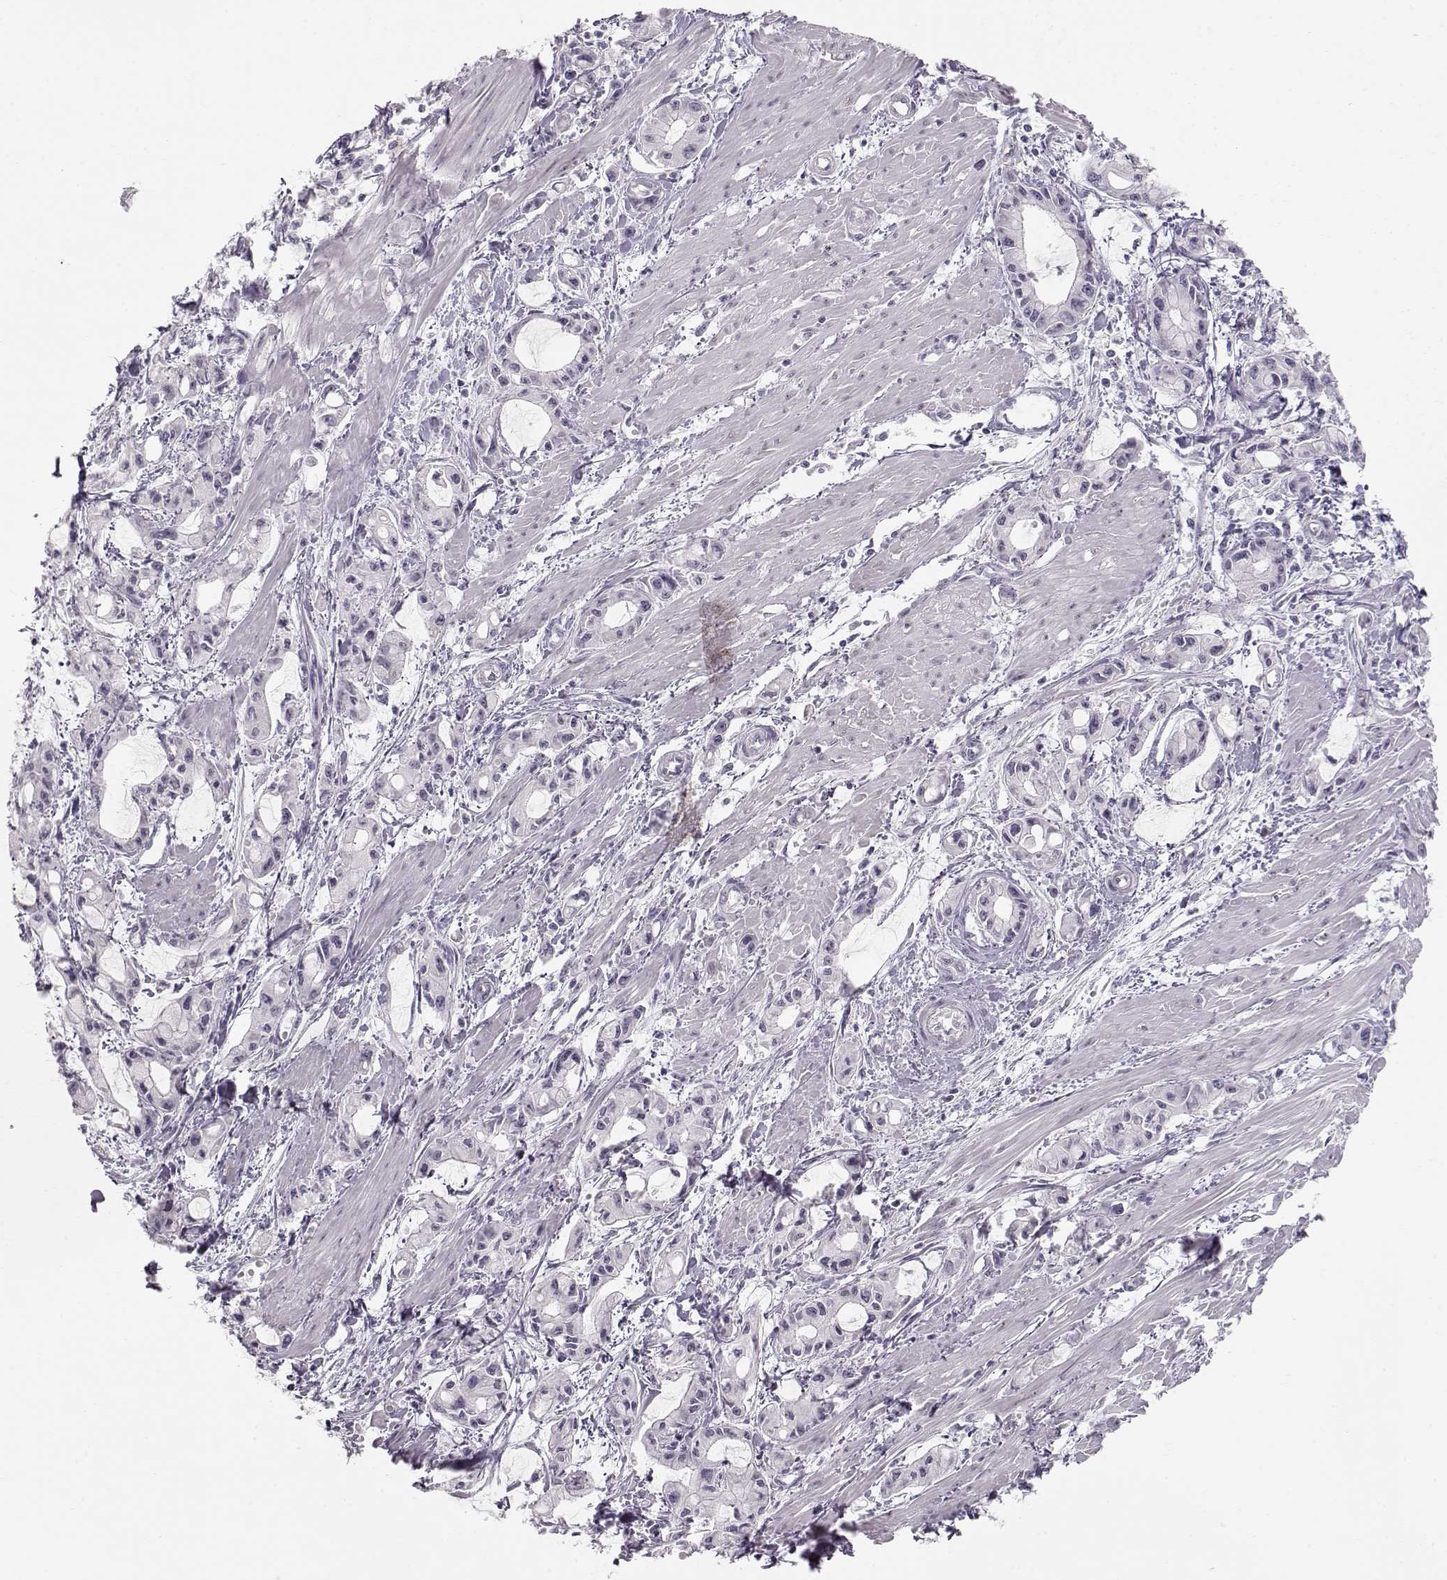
{"staining": {"intensity": "negative", "quantity": "none", "location": "none"}, "tissue": "pancreatic cancer", "cell_type": "Tumor cells", "image_type": "cancer", "snomed": [{"axis": "morphology", "description": "Adenocarcinoma, NOS"}, {"axis": "topography", "description": "Pancreas"}], "caption": "Photomicrograph shows no significant protein expression in tumor cells of pancreatic cancer.", "gene": "FAM205A", "patient": {"sex": "male", "age": 48}}